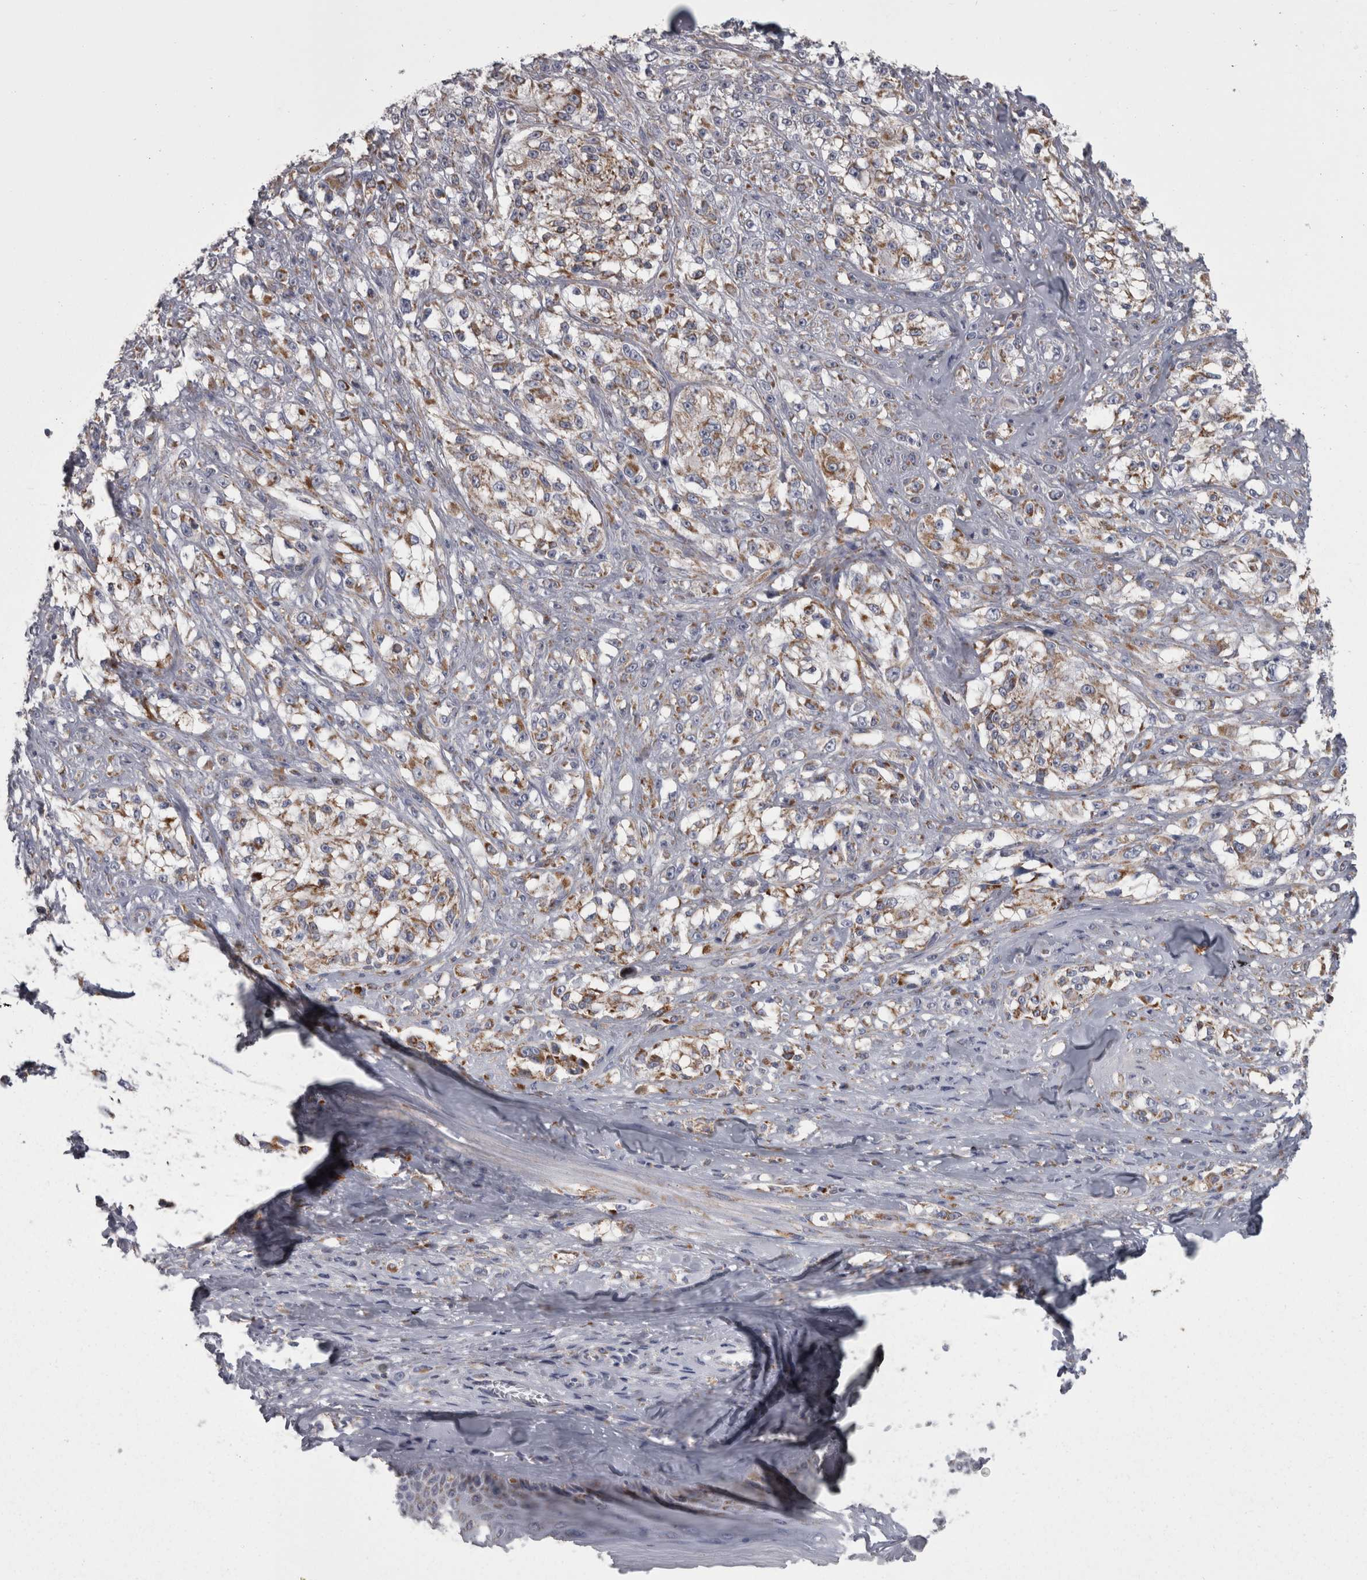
{"staining": {"intensity": "moderate", "quantity": ">75%", "location": "cytoplasmic/membranous"}, "tissue": "melanoma", "cell_type": "Tumor cells", "image_type": "cancer", "snomed": [{"axis": "morphology", "description": "Malignant melanoma, NOS"}, {"axis": "topography", "description": "Skin of head"}], "caption": "Melanoma tissue demonstrates moderate cytoplasmic/membranous staining in about >75% of tumor cells, visualized by immunohistochemistry.", "gene": "DBT", "patient": {"sex": "male", "age": 83}}